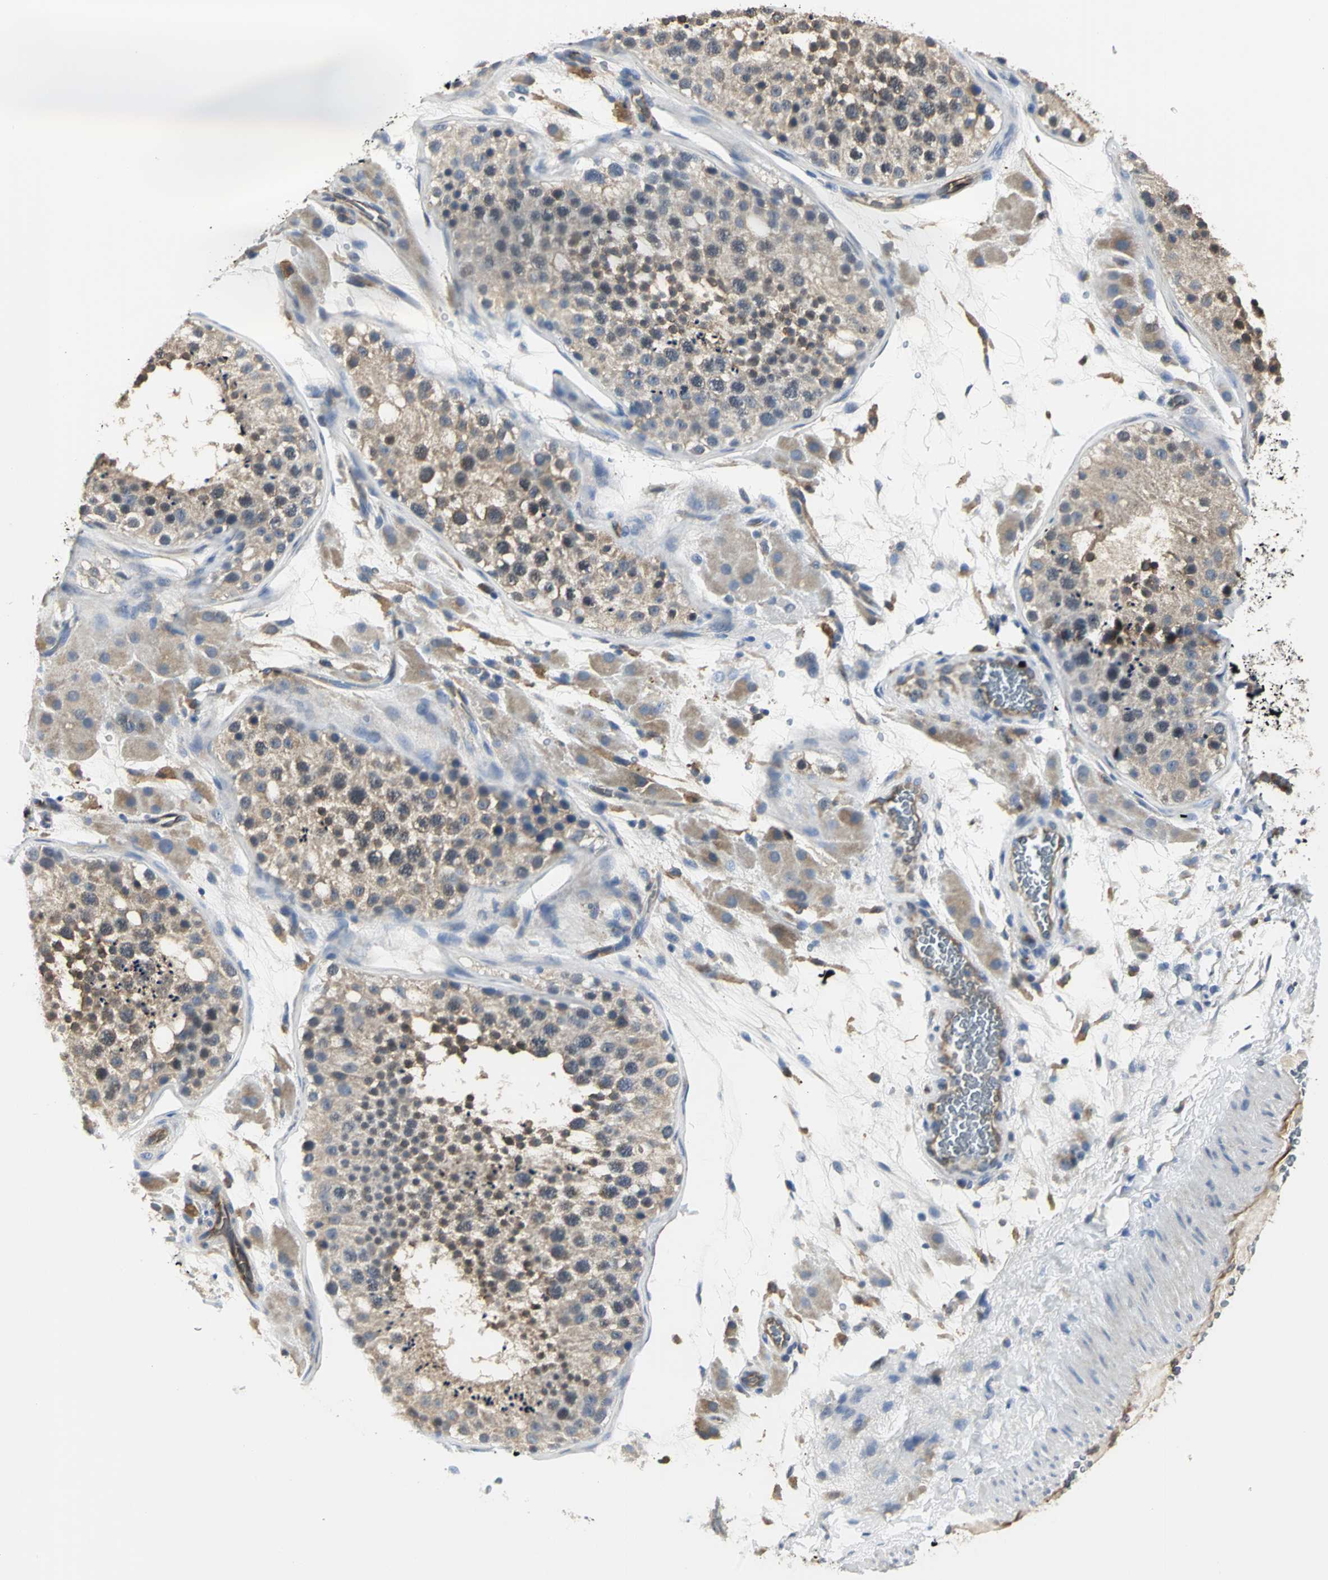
{"staining": {"intensity": "moderate", "quantity": ">75%", "location": "cytoplasmic/membranous,nuclear"}, "tissue": "testis", "cell_type": "Cells in seminiferous ducts", "image_type": "normal", "snomed": [{"axis": "morphology", "description": "Normal tissue, NOS"}, {"axis": "topography", "description": "Testis"}], "caption": "A brown stain labels moderate cytoplasmic/membranous,nuclear positivity of a protein in cells in seminiferous ducts of unremarkable human testis. The staining is performed using DAB (3,3'-diaminobenzidine) brown chromogen to label protein expression. The nuclei are counter-stained blue using hematoxylin.", "gene": "CHRNB1", "patient": {"sex": "male", "age": 26}}